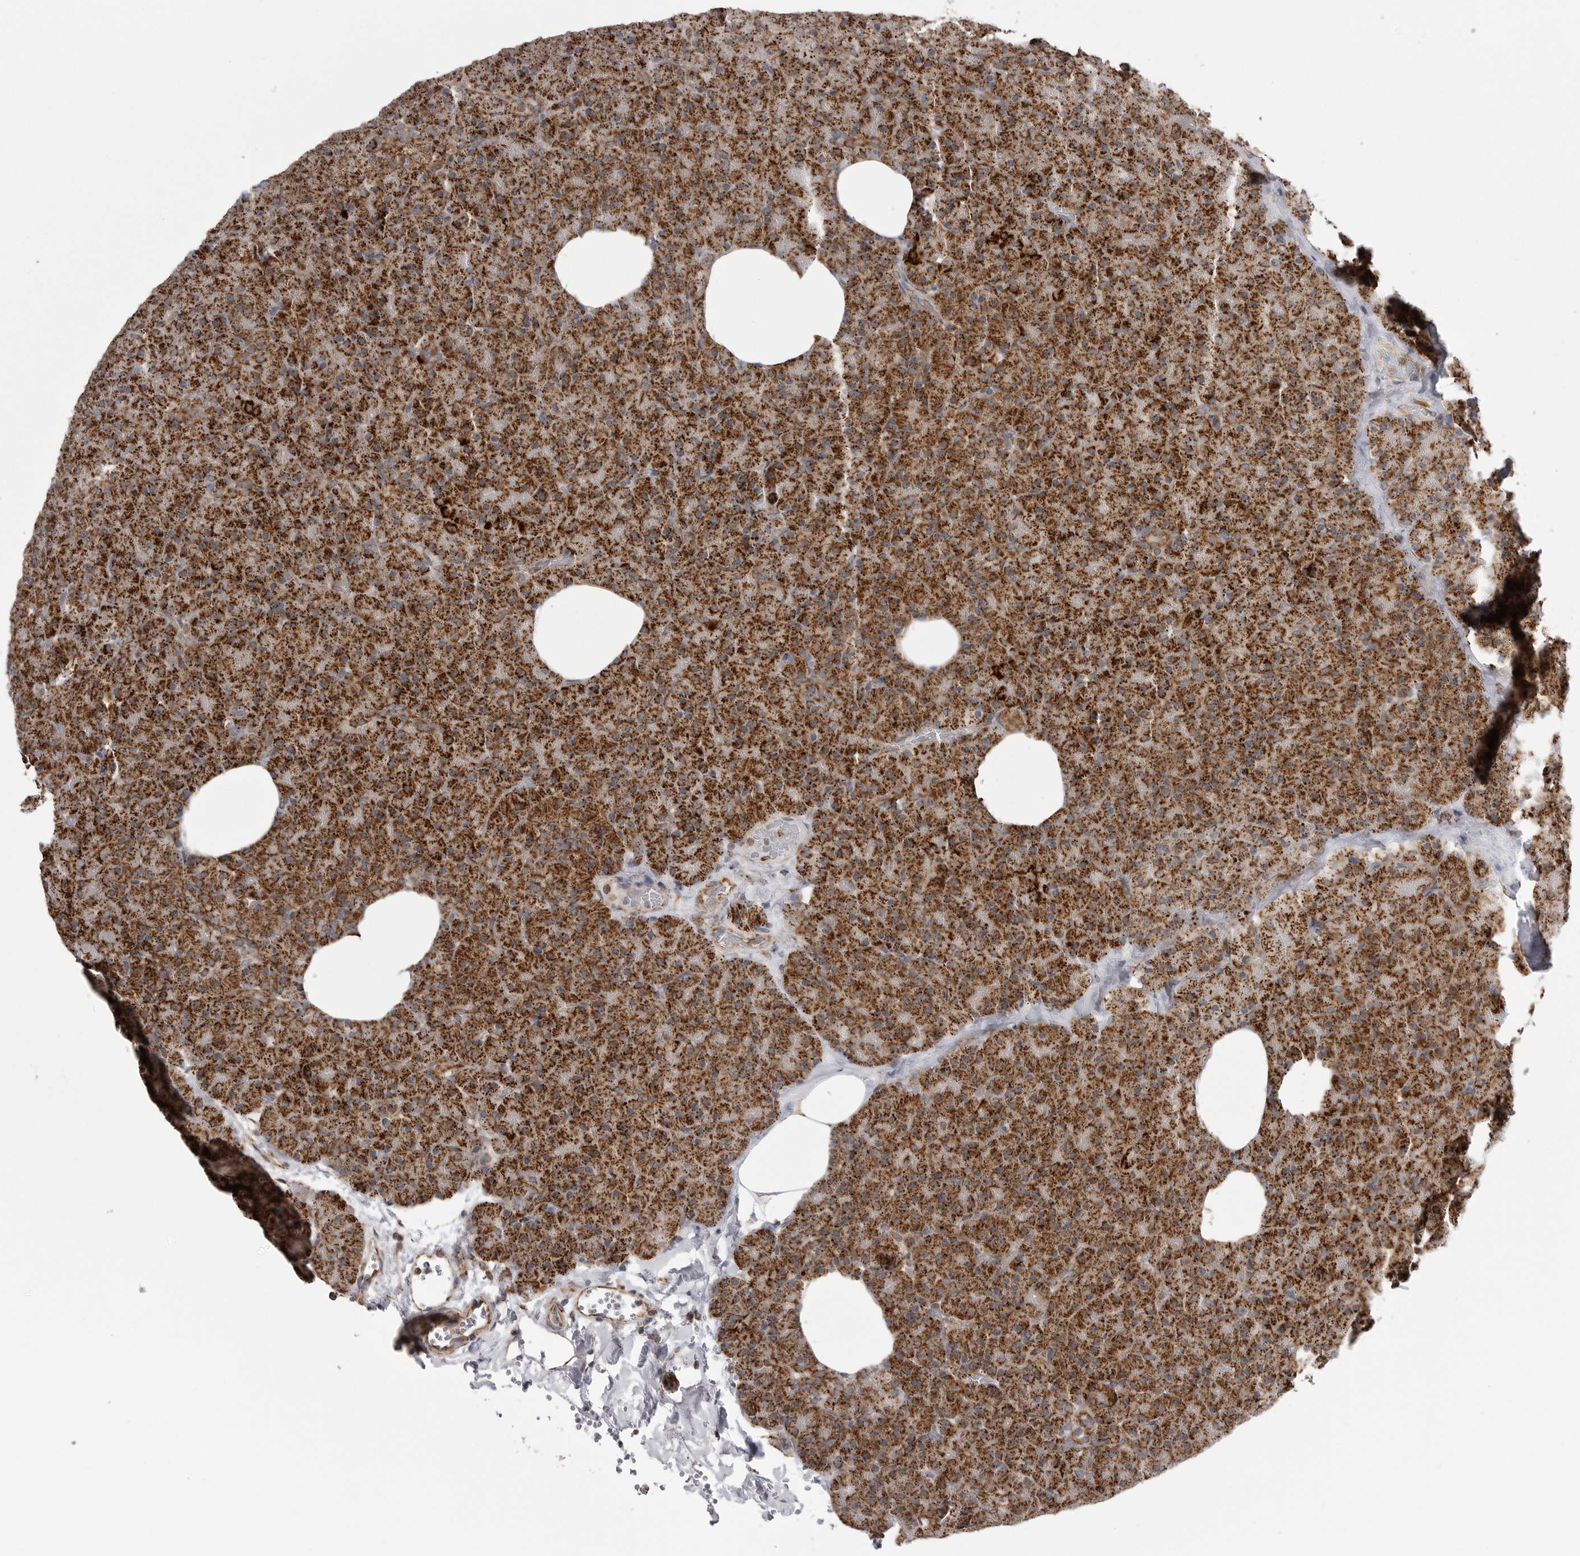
{"staining": {"intensity": "strong", "quantity": ">75%", "location": "cytoplasmic/membranous"}, "tissue": "pancreas", "cell_type": "Exocrine glandular cells", "image_type": "normal", "snomed": [{"axis": "morphology", "description": "Normal tissue, NOS"}, {"axis": "morphology", "description": "Carcinoid, malignant, NOS"}, {"axis": "topography", "description": "Pancreas"}], "caption": "About >75% of exocrine glandular cells in unremarkable human pancreas display strong cytoplasmic/membranous protein staining as visualized by brown immunohistochemical staining.", "gene": "FH", "patient": {"sex": "female", "age": 35}}